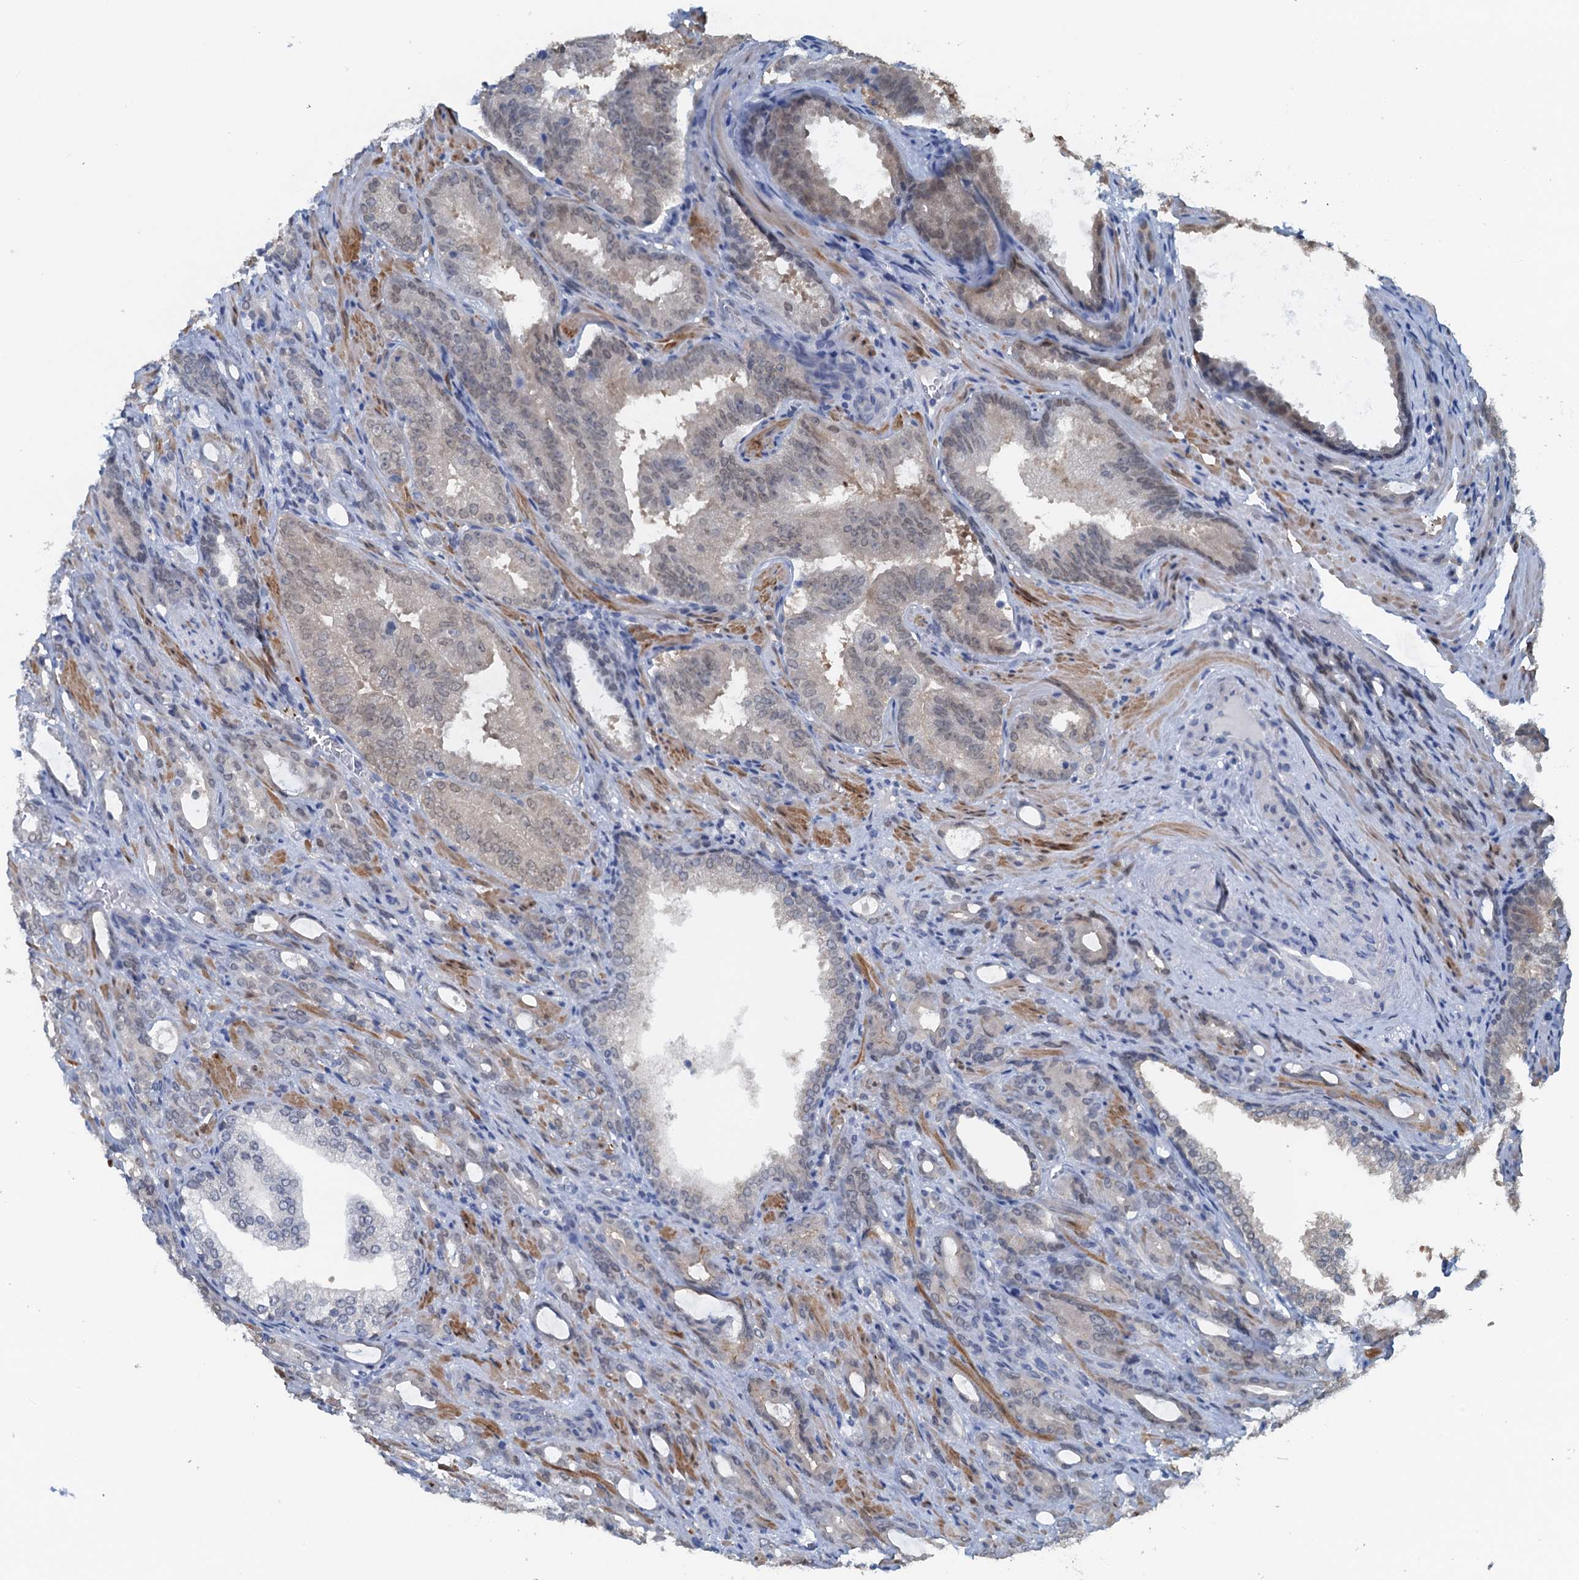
{"staining": {"intensity": "negative", "quantity": "none", "location": "none"}, "tissue": "prostate cancer", "cell_type": "Tumor cells", "image_type": "cancer", "snomed": [{"axis": "morphology", "description": "Adenocarcinoma, High grade"}, {"axis": "topography", "description": "Prostate"}], "caption": "An immunohistochemistry (IHC) histopathology image of prostate cancer is shown. There is no staining in tumor cells of prostate cancer.", "gene": "AHCY", "patient": {"sex": "male", "age": 72}}